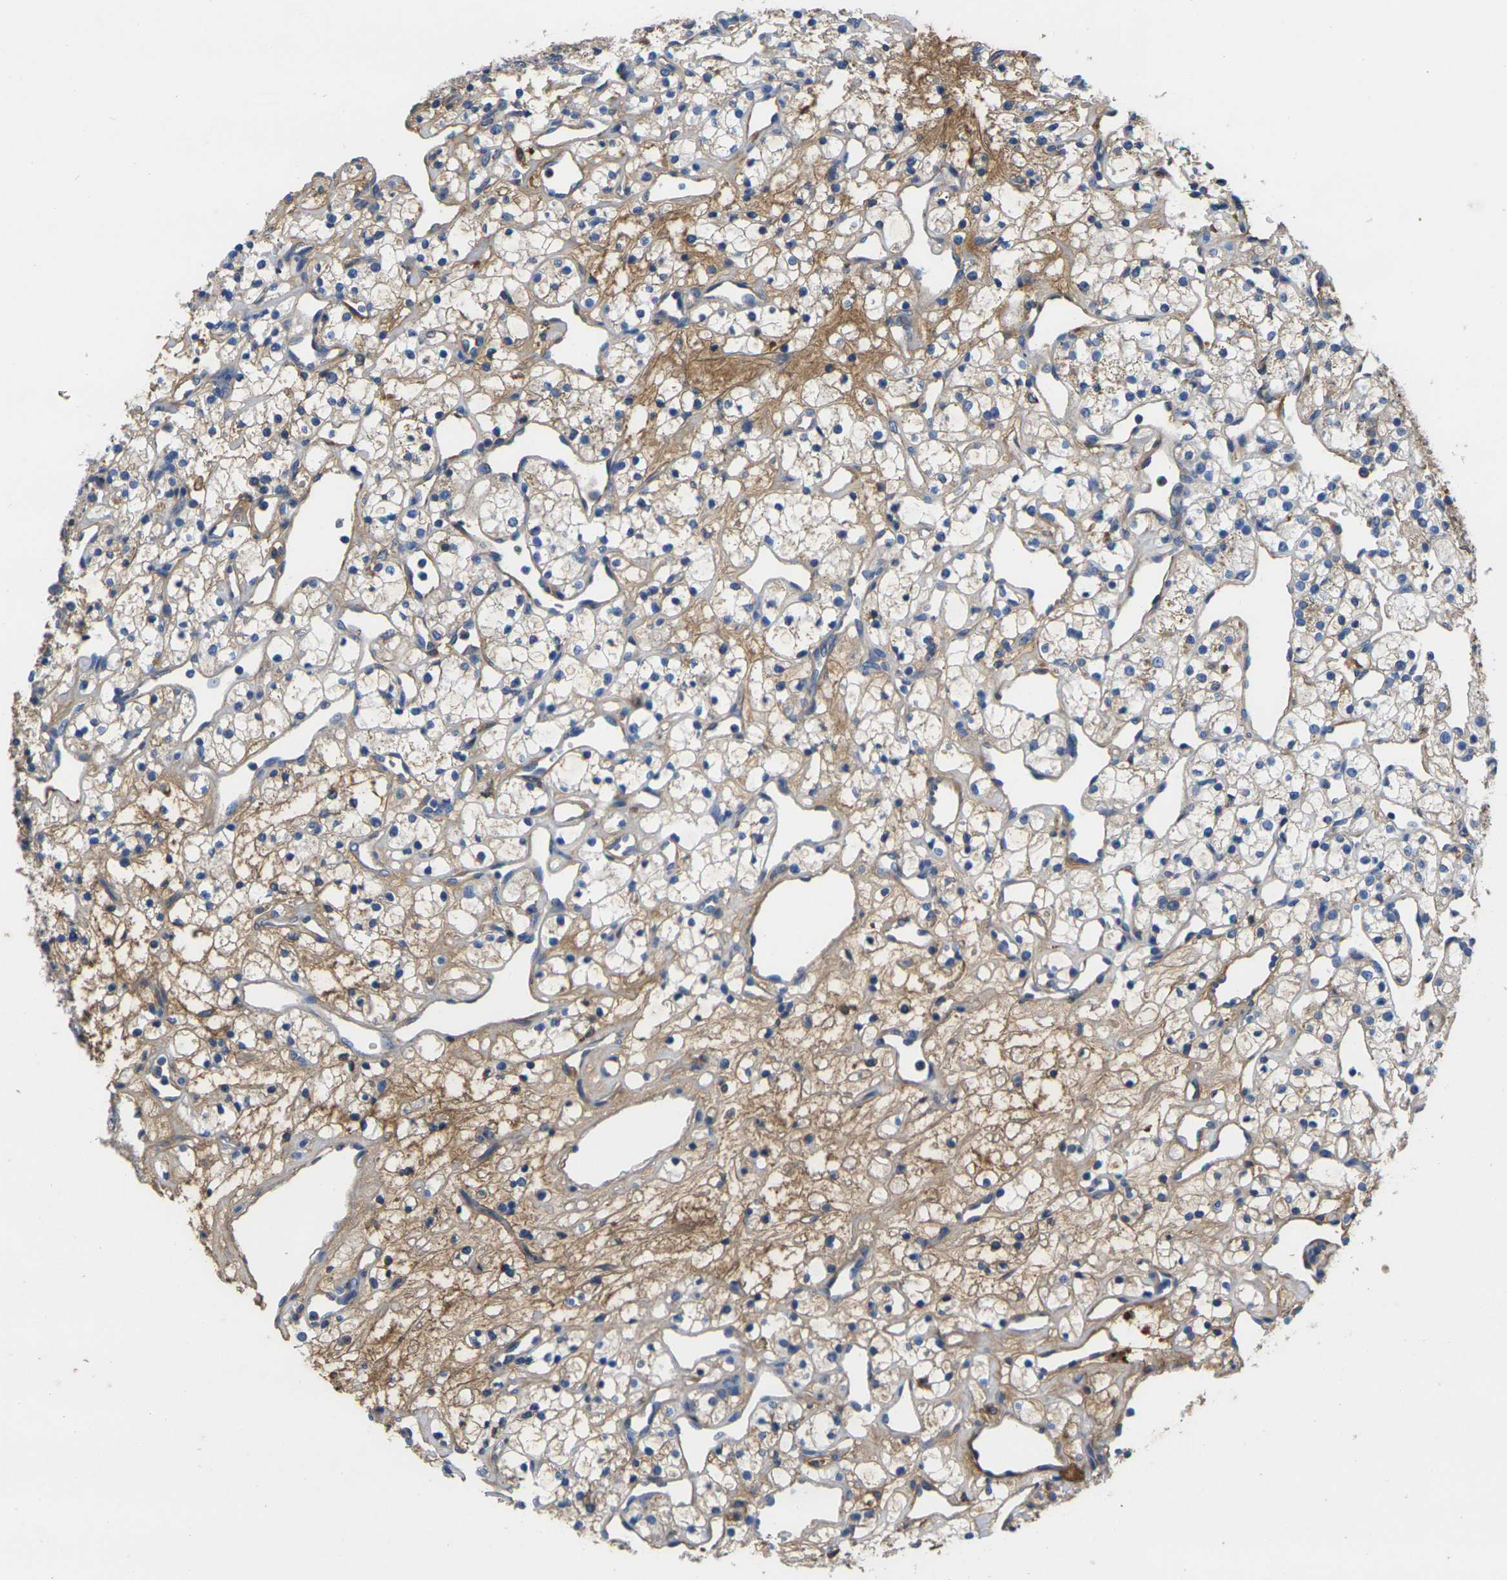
{"staining": {"intensity": "moderate", "quantity": "25%-75%", "location": "cytoplasmic/membranous"}, "tissue": "renal cancer", "cell_type": "Tumor cells", "image_type": "cancer", "snomed": [{"axis": "morphology", "description": "Adenocarcinoma, NOS"}, {"axis": "topography", "description": "Kidney"}], "caption": "Adenocarcinoma (renal) stained with IHC reveals moderate cytoplasmic/membranous positivity in approximately 25%-75% of tumor cells.", "gene": "GREM2", "patient": {"sex": "female", "age": 60}}